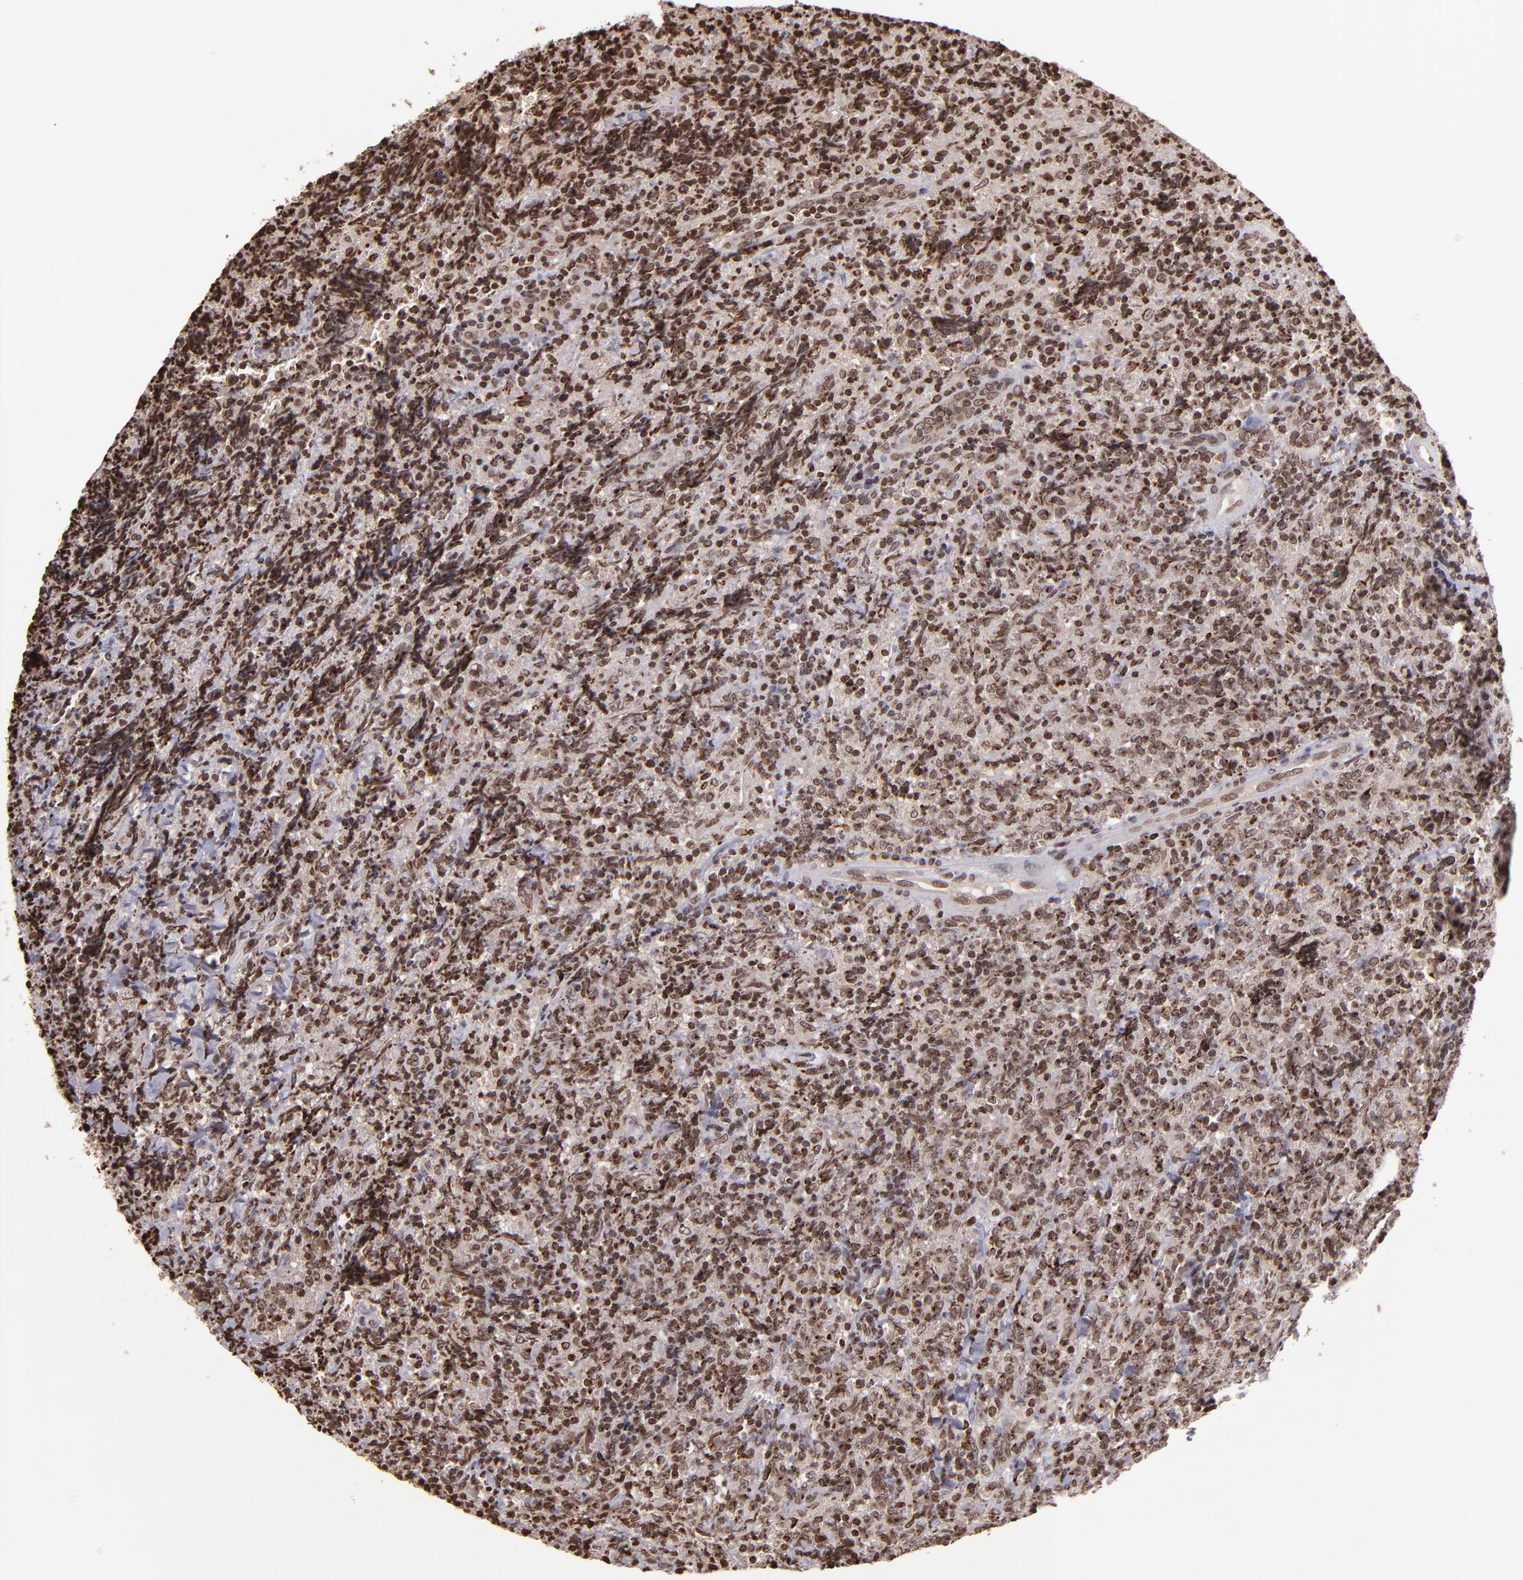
{"staining": {"intensity": "strong", "quantity": ">75%", "location": "nuclear"}, "tissue": "lymphoma", "cell_type": "Tumor cells", "image_type": "cancer", "snomed": [{"axis": "morphology", "description": "Malignant lymphoma, non-Hodgkin's type, High grade"}, {"axis": "topography", "description": "Tonsil"}], "caption": "Lymphoma stained for a protein exhibits strong nuclear positivity in tumor cells. Using DAB (brown) and hematoxylin (blue) stains, captured at high magnification using brightfield microscopy.", "gene": "CSDC2", "patient": {"sex": "female", "age": 36}}